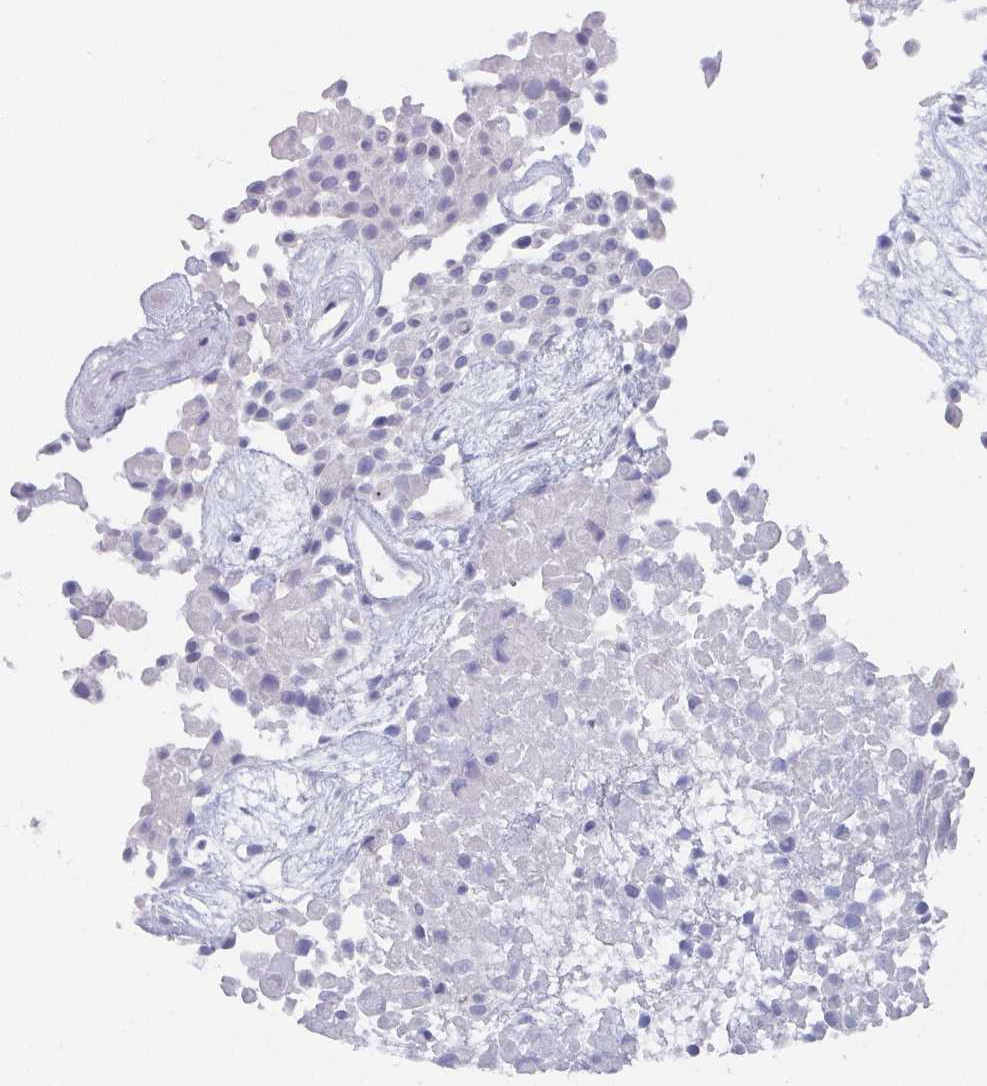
{"staining": {"intensity": "negative", "quantity": "none", "location": "none"}, "tissue": "urothelial cancer", "cell_type": "Tumor cells", "image_type": "cancer", "snomed": [{"axis": "morphology", "description": "Urothelial carcinoma, High grade"}, {"axis": "topography", "description": "Urinary bladder"}], "caption": "Tumor cells are negative for protein expression in human high-grade urothelial carcinoma.", "gene": "DYDC2", "patient": {"sex": "male", "age": 56}}